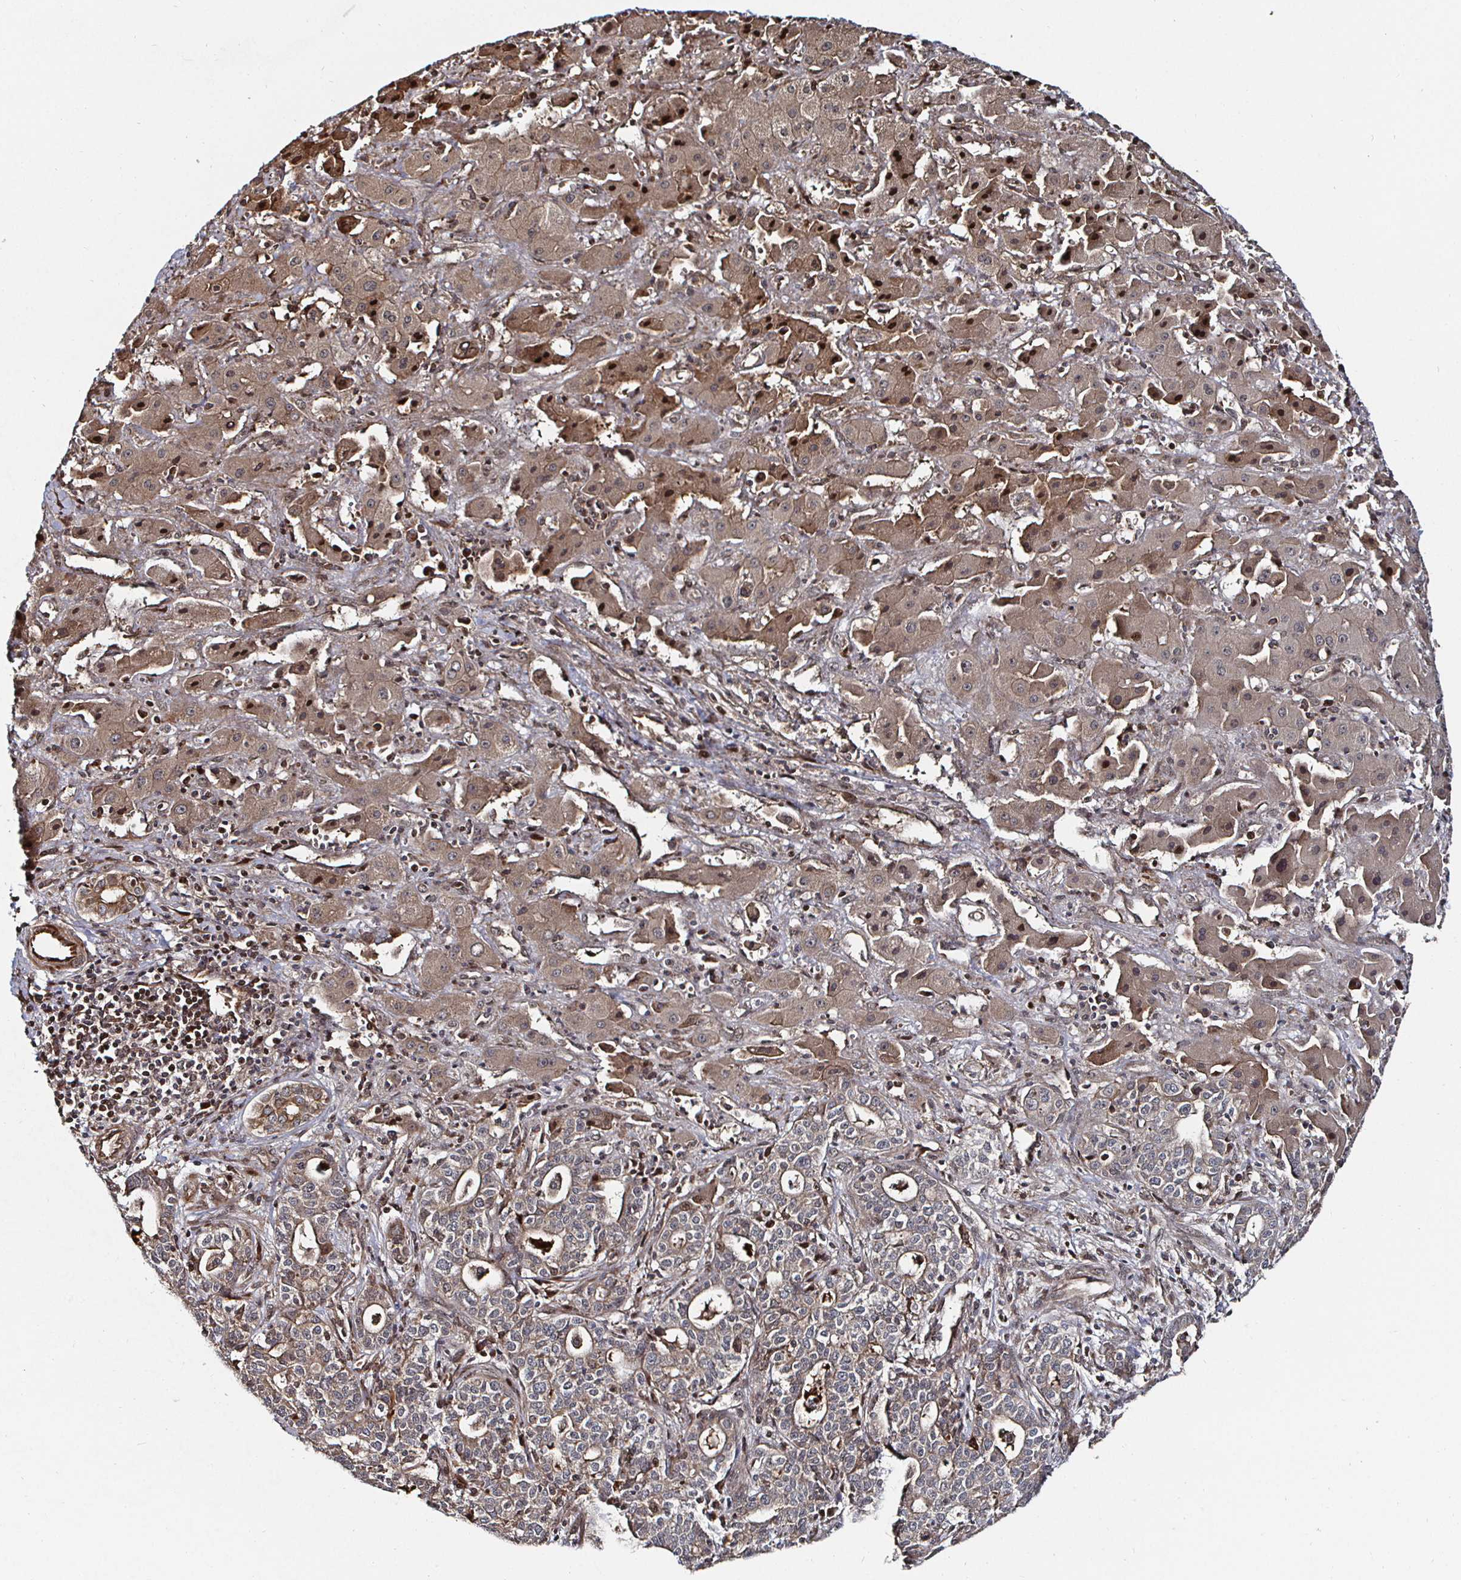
{"staining": {"intensity": "weak", "quantity": ">75%", "location": "cytoplasmic/membranous"}, "tissue": "liver cancer", "cell_type": "Tumor cells", "image_type": "cancer", "snomed": [{"axis": "morphology", "description": "Cholangiocarcinoma"}, {"axis": "topography", "description": "Liver"}], "caption": "Approximately >75% of tumor cells in liver cancer (cholangiocarcinoma) reveal weak cytoplasmic/membranous protein positivity as visualized by brown immunohistochemical staining.", "gene": "TBKBP1", "patient": {"sex": "female", "age": 61}}